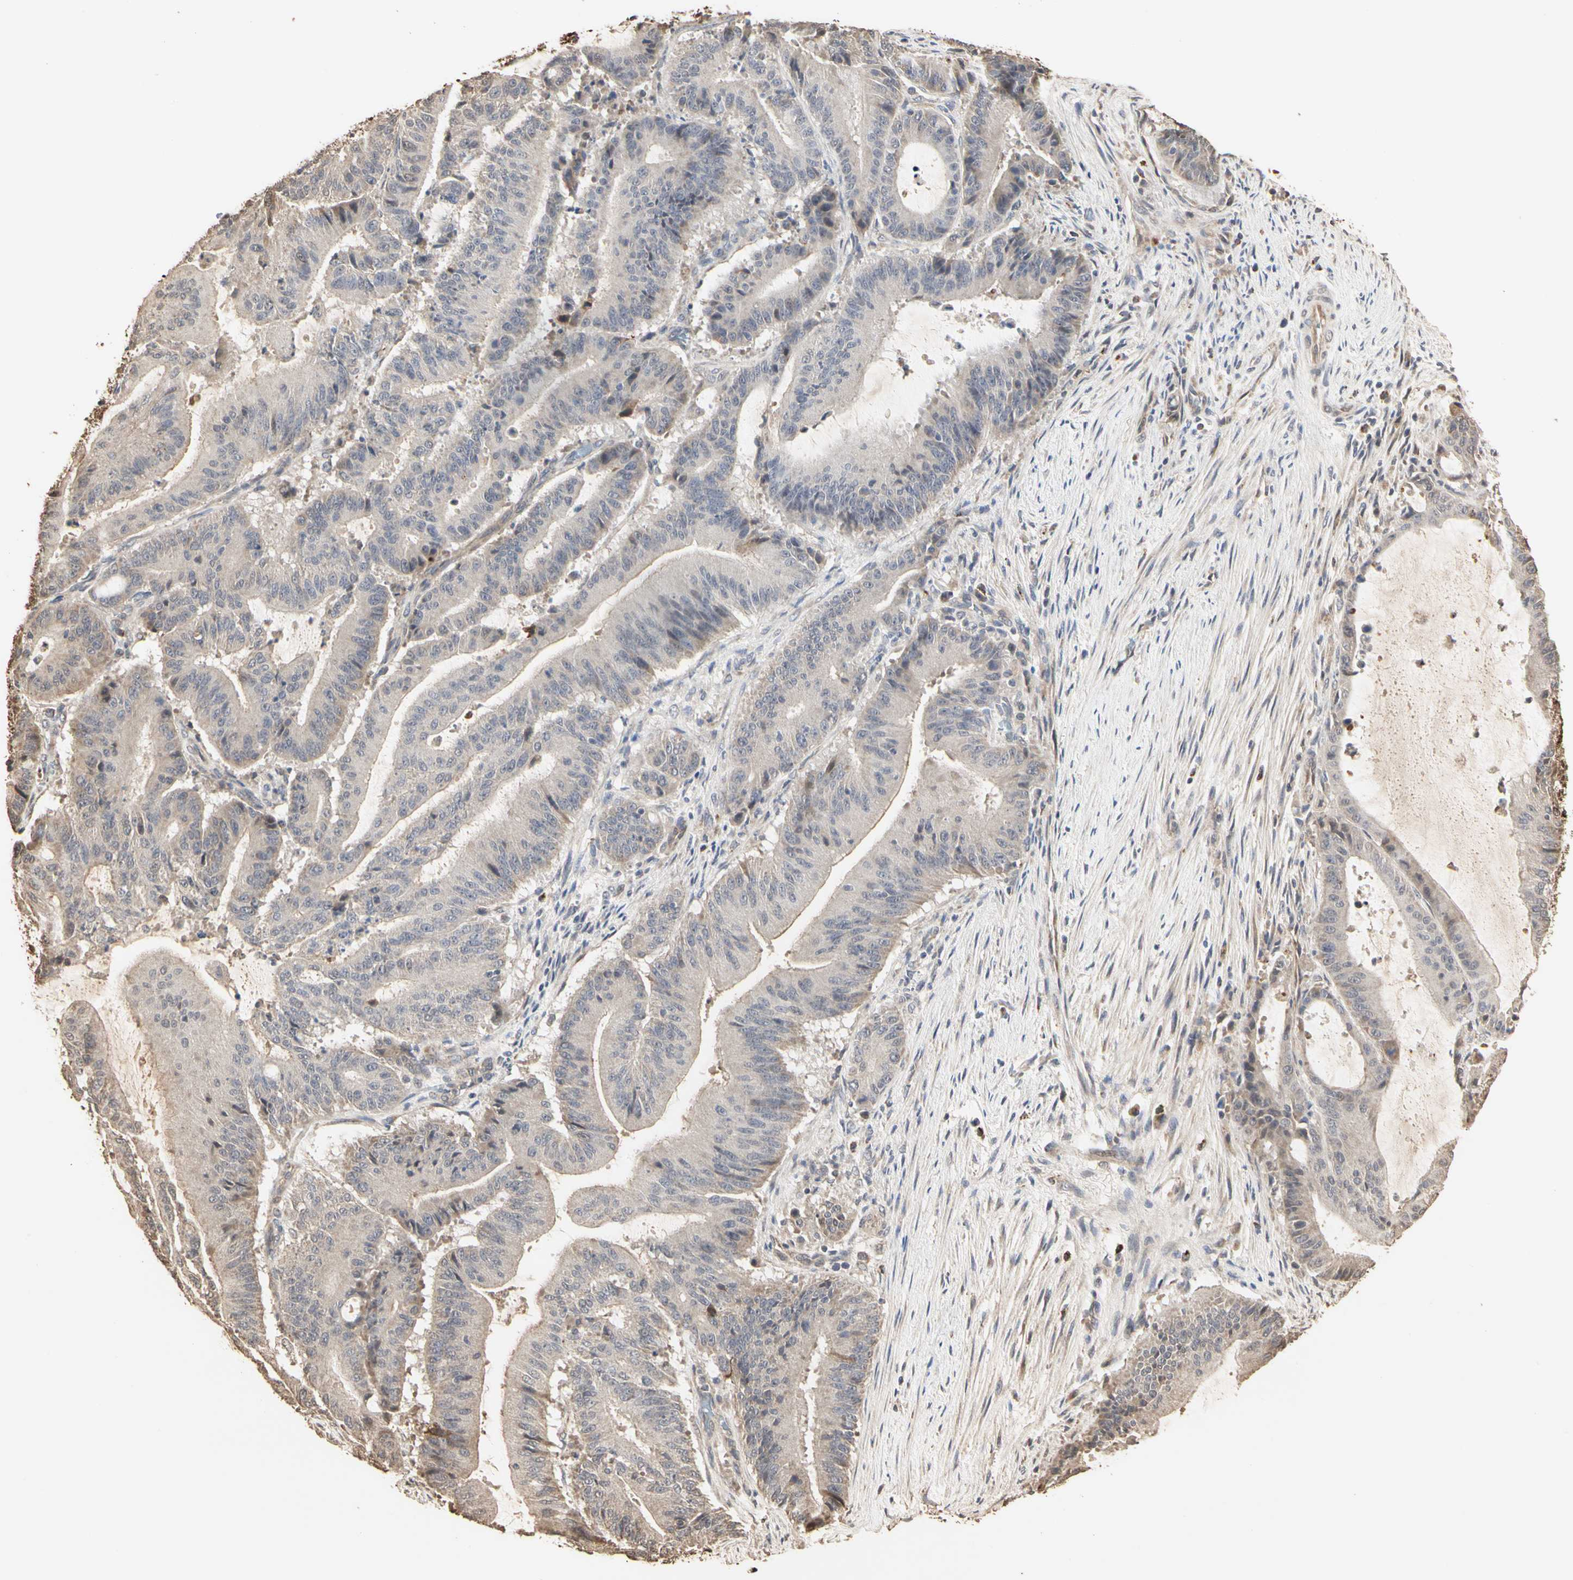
{"staining": {"intensity": "weak", "quantity": "25%-75%", "location": "cytoplasmic/membranous"}, "tissue": "liver cancer", "cell_type": "Tumor cells", "image_type": "cancer", "snomed": [{"axis": "morphology", "description": "Cholangiocarcinoma"}, {"axis": "topography", "description": "Liver"}], "caption": "This is a micrograph of immunohistochemistry staining of cholangiocarcinoma (liver), which shows weak positivity in the cytoplasmic/membranous of tumor cells.", "gene": "TAOK1", "patient": {"sex": "female", "age": 73}}